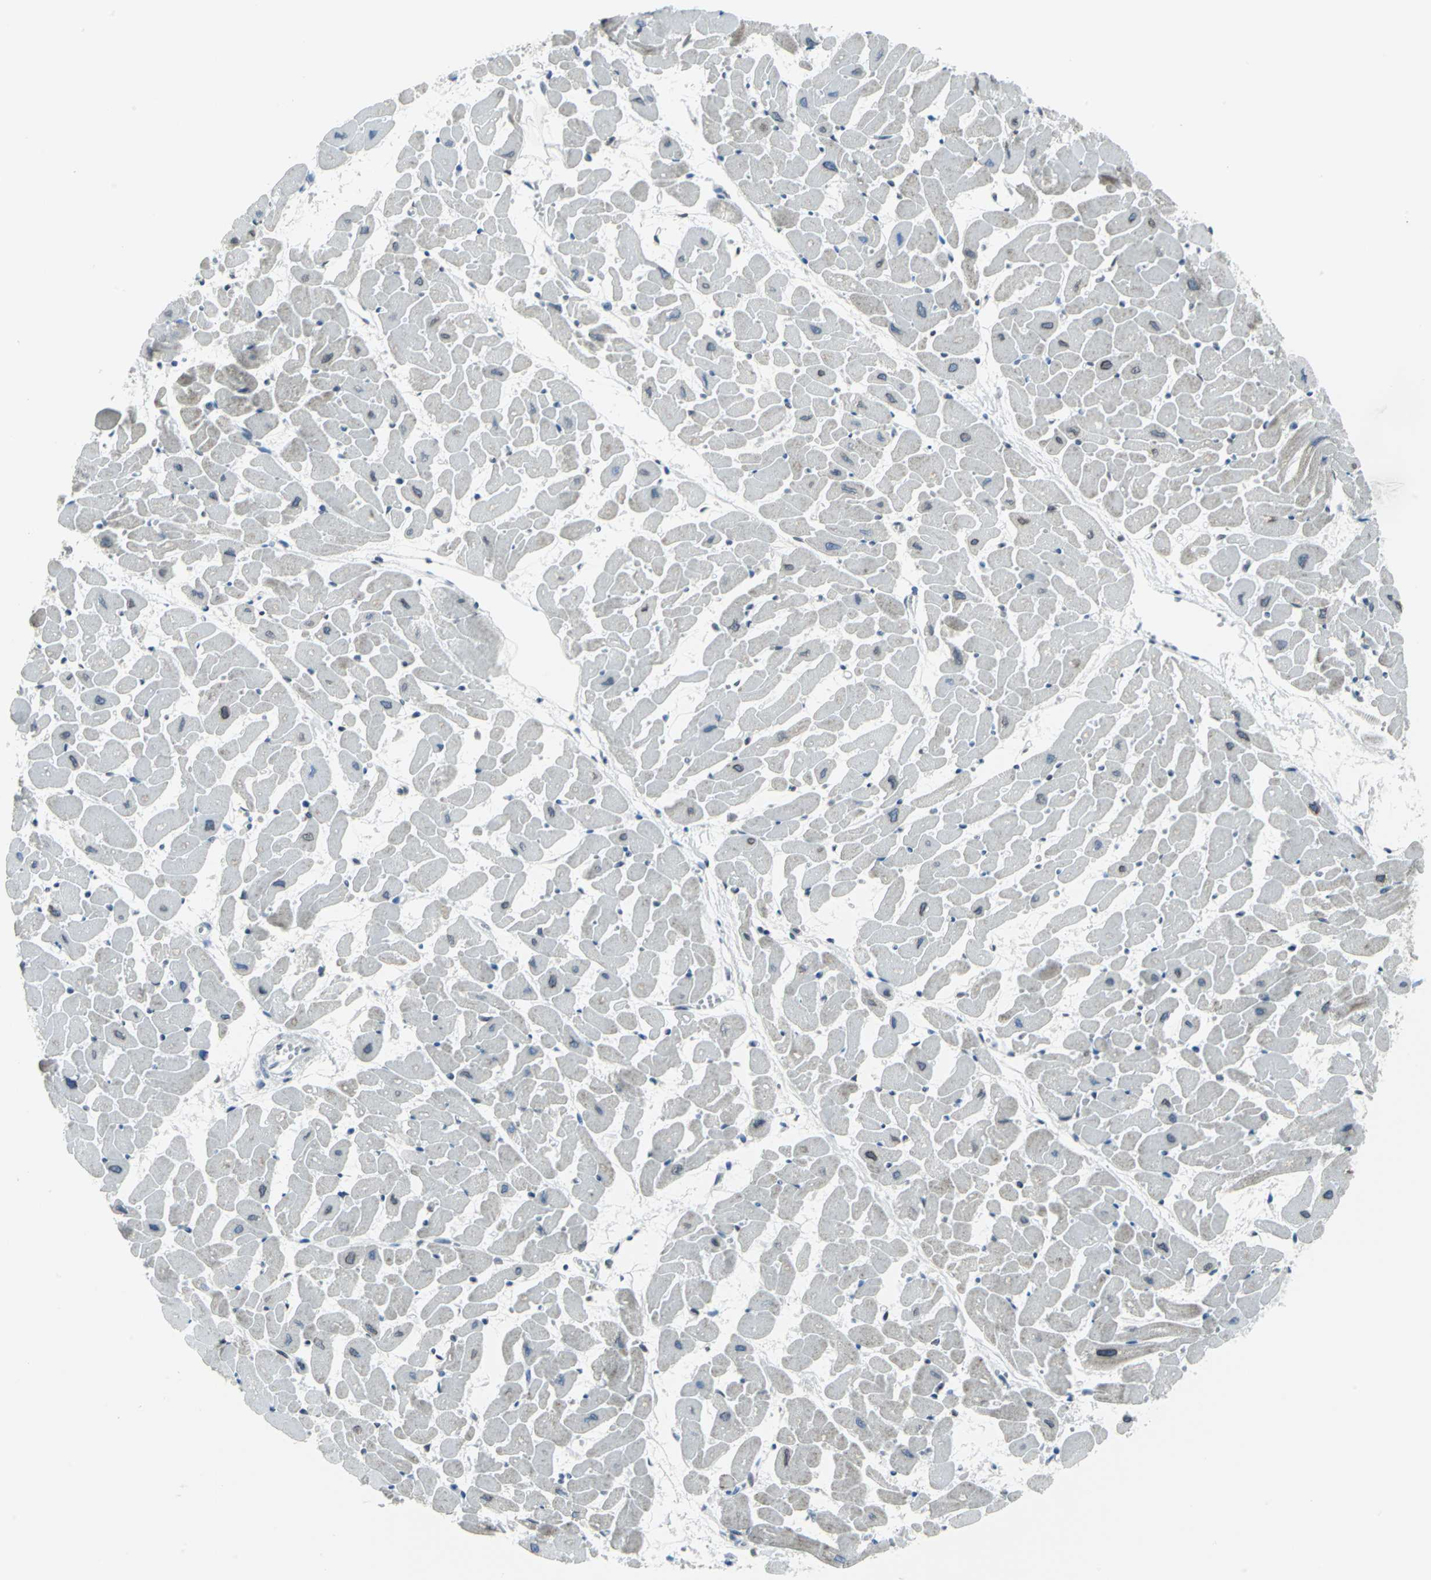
{"staining": {"intensity": "moderate", "quantity": "25%-75%", "location": "cytoplasmic/membranous,nuclear"}, "tissue": "heart muscle", "cell_type": "Cardiomyocytes", "image_type": "normal", "snomed": [{"axis": "morphology", "description": "Normal tissue, NOS"}, {"axis": "topography", "description": "Heart"}], "caption": "The histopathology image demonstrates immunohistochemical staining of unremarkable heart muscle. There is moderate cytoplasmic/membranous,nuclear staining is identified in approximately 25%-75% of cardiomyocytes. Using DAB (brown) and hematoxylin (blue) stains, captured at high magnification using brightfield microscopy.", "gene": "SNUPN", "patient": {"sex": "female", "age": 19}}